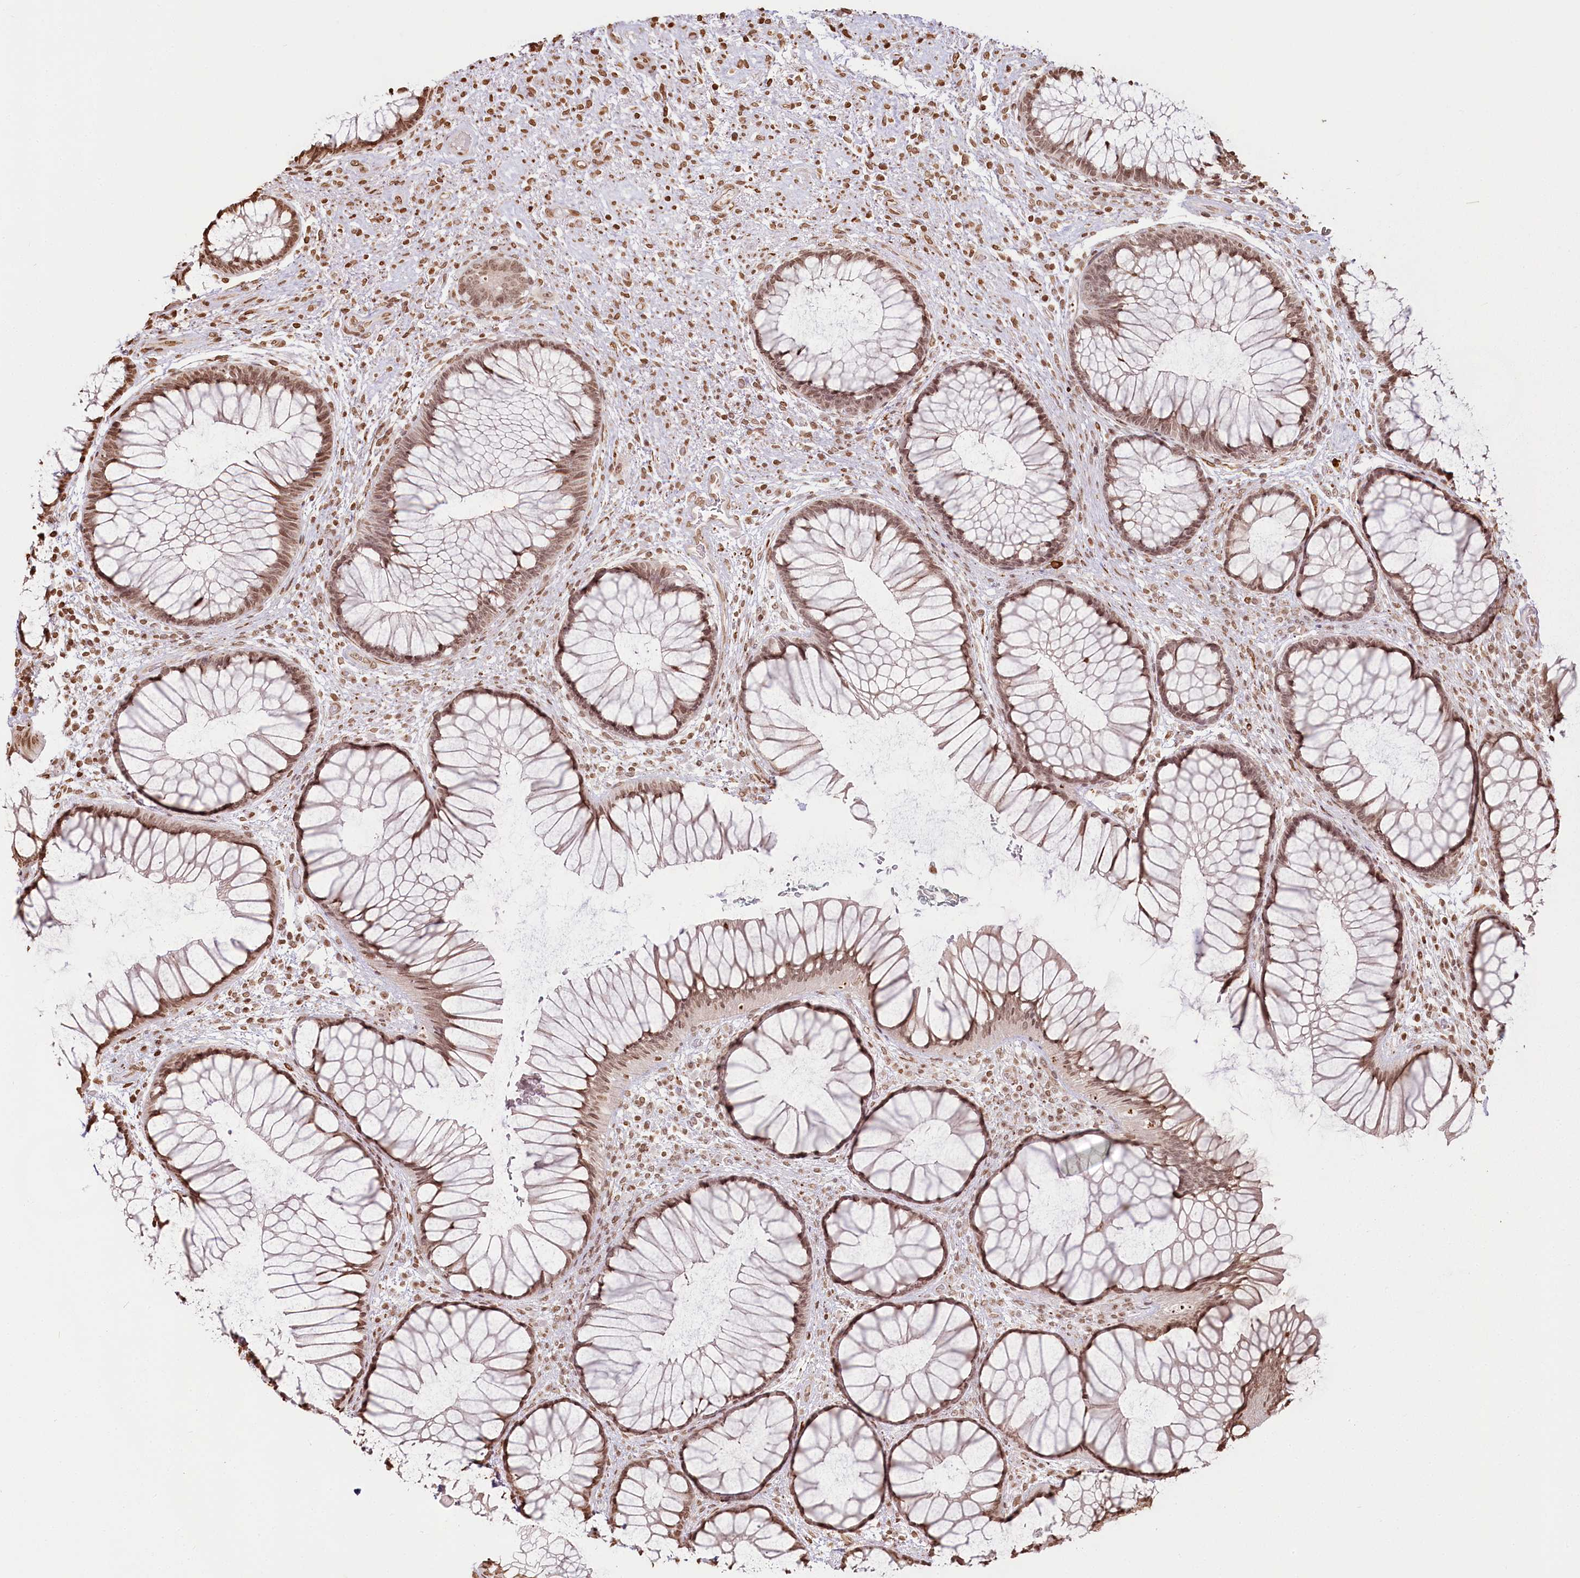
{"staining": {"intensity": "moderate", "quantity": ">75%", "location": "nuclear"}, "tissue": "rectum", "cell_type": "Glandular cells", "image_type": "normal", "snomed": [{"axis": "morphology", "description": "Normal tissue, NOS"}, {"axis": "topography", "description": "Rectum"}], "caption": "Moderate nuclear expression is identified in about >75% of glandular cells in normal rectum.", "gene": "FAM13A", "patient": {"sex": "male", "age": 51}}